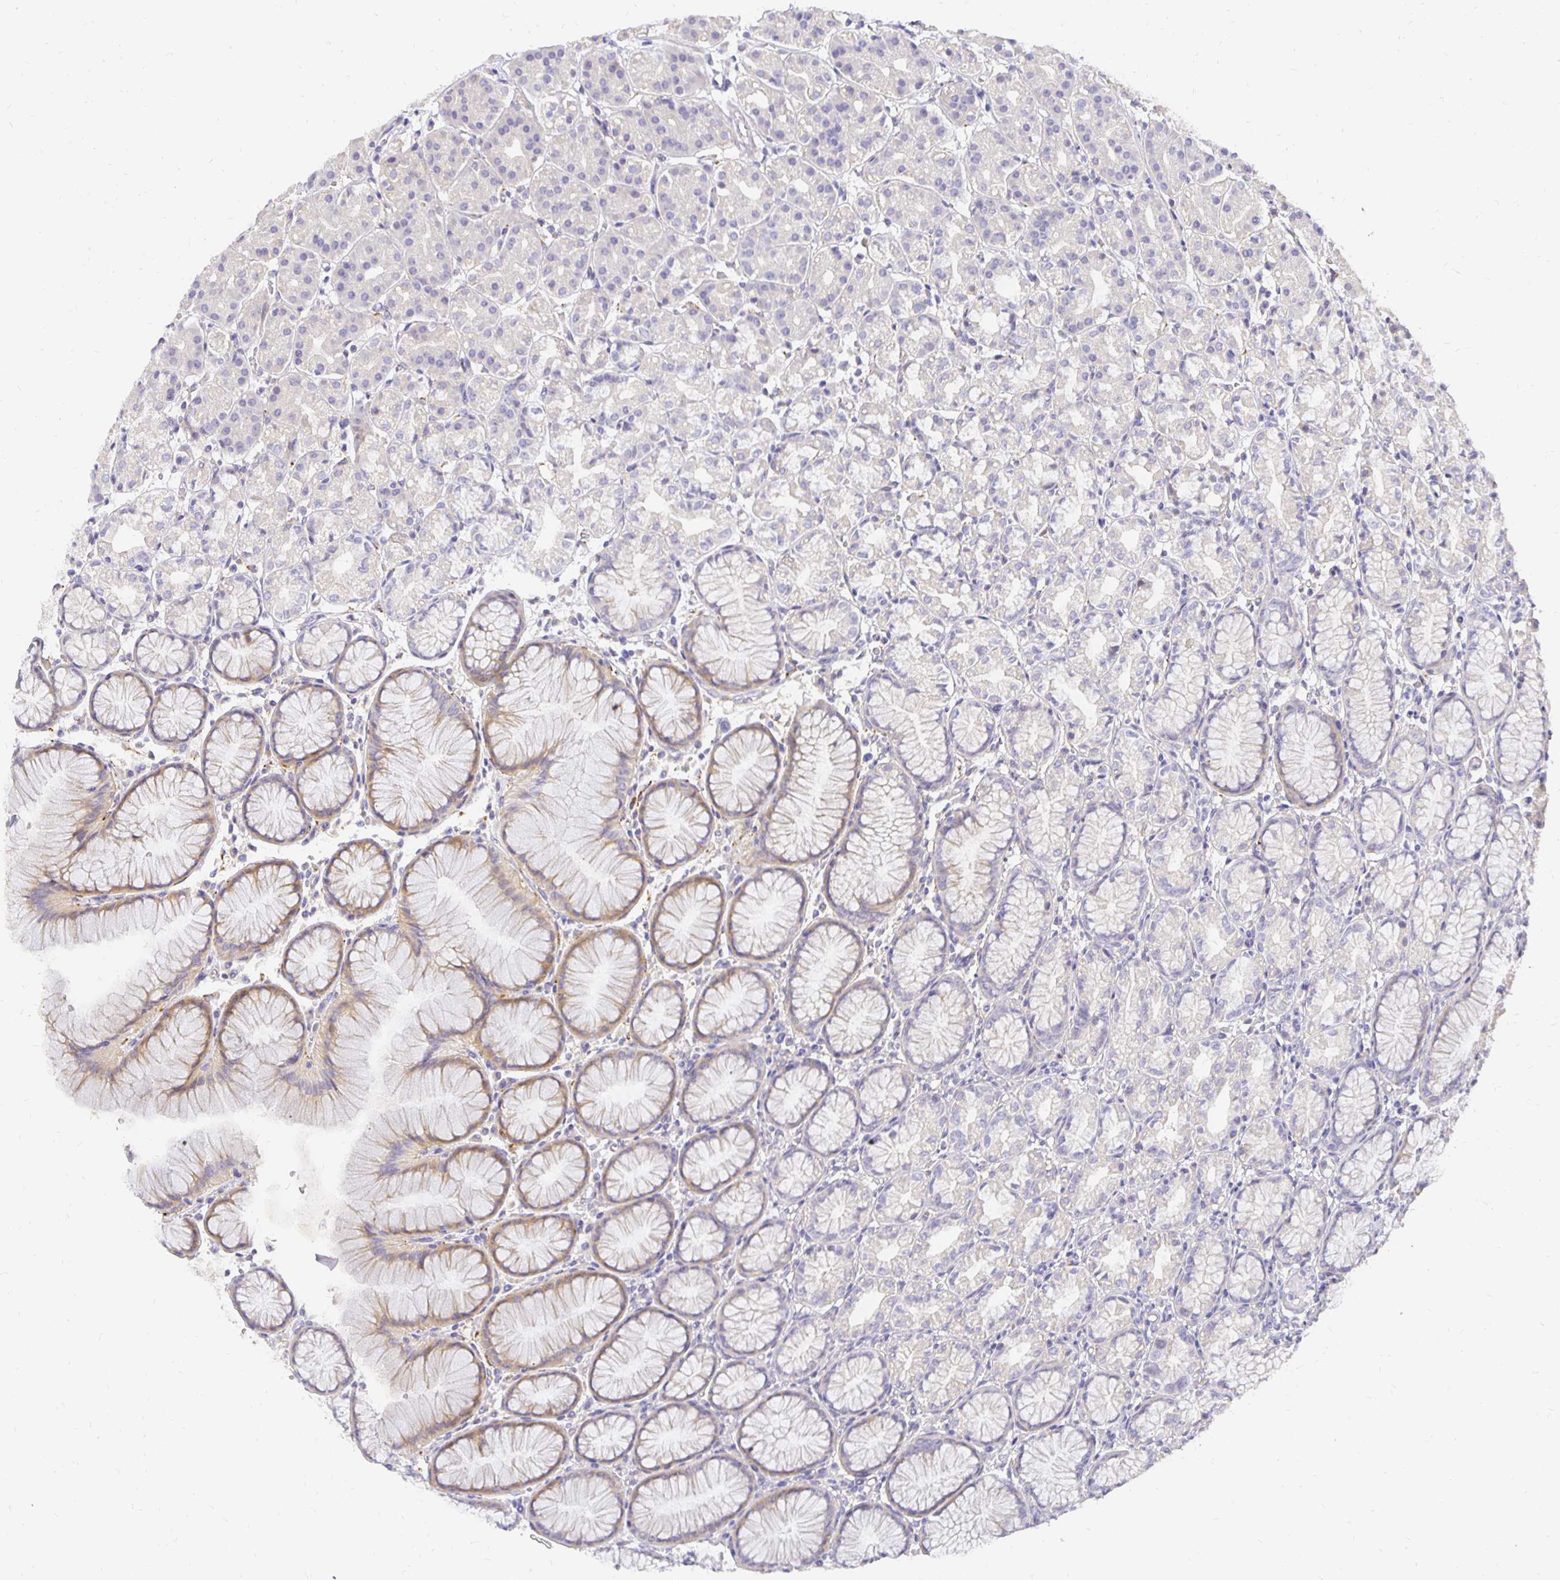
{"staining": {"intensity": "weak", "quantity": "<25%", "location": "cytoplasmic/membranous"}, "tissue": "stomach", "cell_type": "Glandular cells", "image_type": "normal", "snomed": [{"axis": "morphology", "description": "Normal tissue, NOS"}, {"axis": "topography", "description": "Stomach"}], "caption": "Glandular cells show no significant protein expression in normal stomach.", "gene": "PLOD1", "patient": {"sex": "female", "age": 57}}